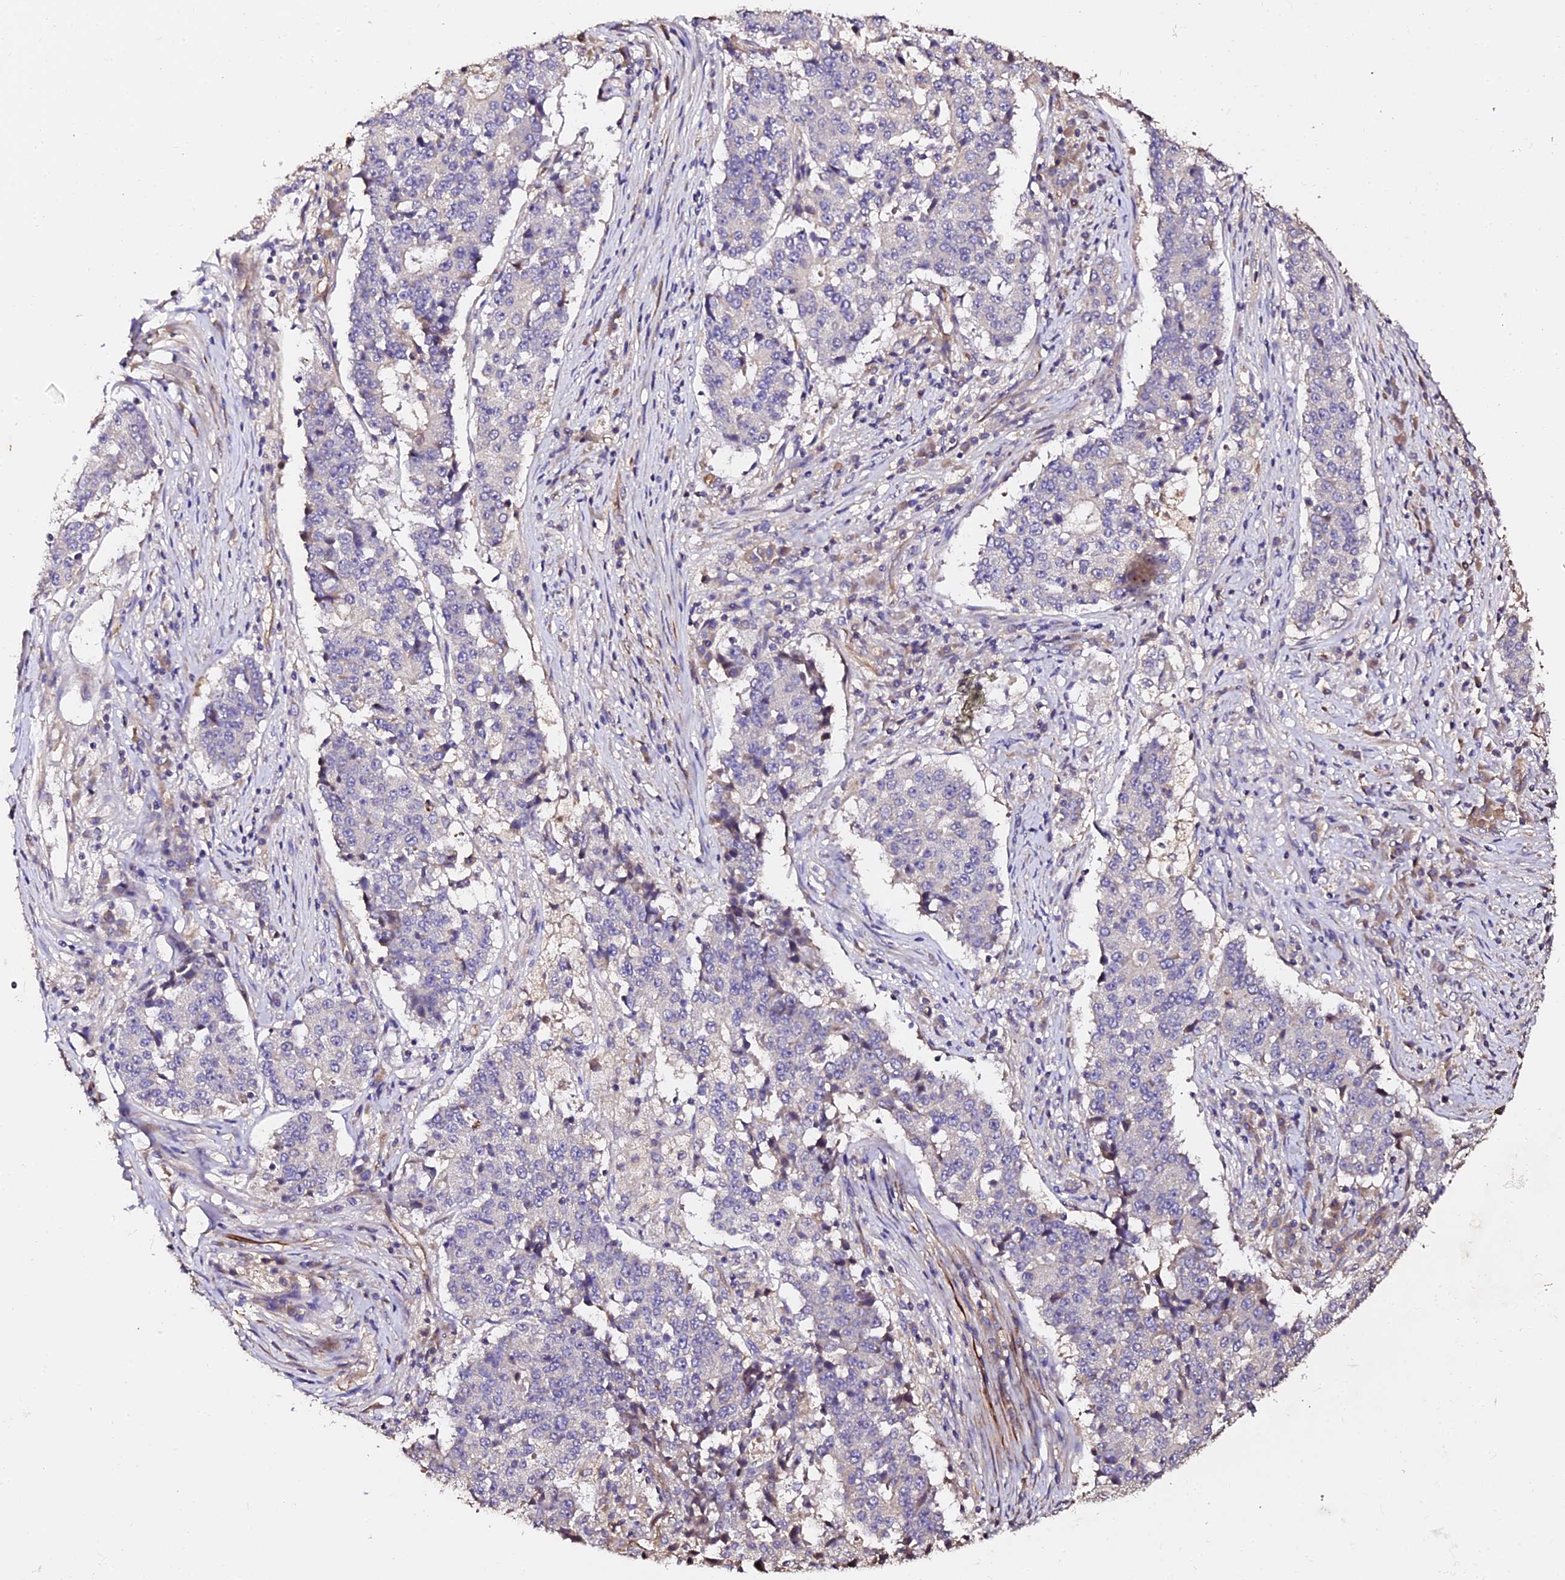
{"staining": {"intensity": "negative", "quantity": "none", "location": "none"}, "tissue": "stomach cancer", "cell_type": "Tumor cells", "image_type": "cancer", "snomed": [{"axis": "morphology", "description": "Adenocarcinoma, NOS"}, {"axis": "topography", "description": "Stomach"}], "caption": "IHC photomicrograph of human stomach cancer stained for a protein (brown), which displays no positivity in tumor cells.", "gene": "TDO2", "patient": {"sex": "male", "age": 59}}